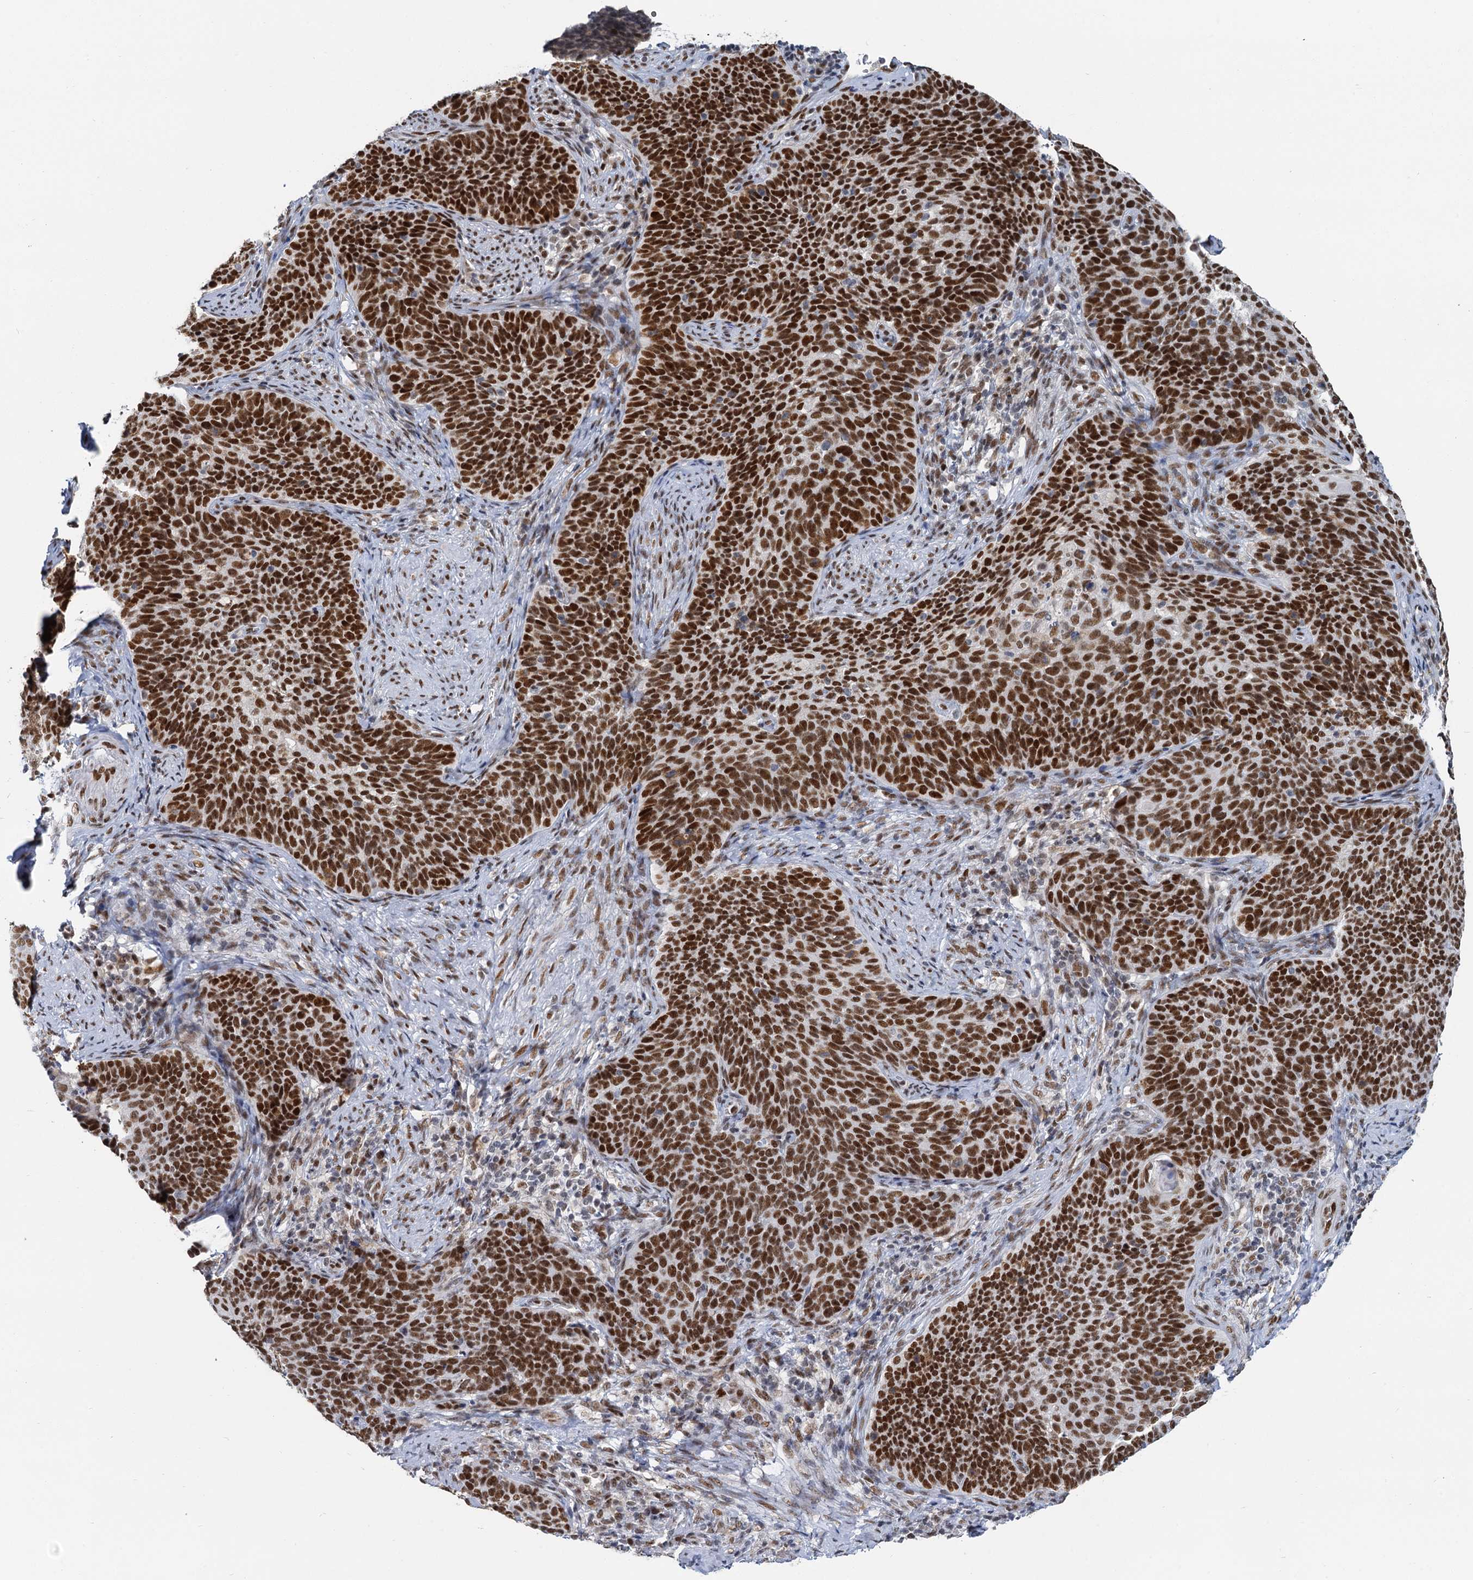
{"staining": {"intensity": "strong", "quantity": ">75%", "location": "nuclear"}, "tissue": "cervical cancer", "cell_type": "Tumor cells", "image_type": "cancer", "snomed": [{"axis": "morphology", "description": "Normal tissue, NOS"}, {"axis": "morphology", "description": "Squamous cell carcinoma, NOS"}, {"axis": "topography", "description": "Cervix"}], "caption": "Strong nuclear staining is identified in approximately >75% of tumor cells in cervical cancer.", "gene": "RPRD1A", "patient": {"sex": "female", "age": 39}}